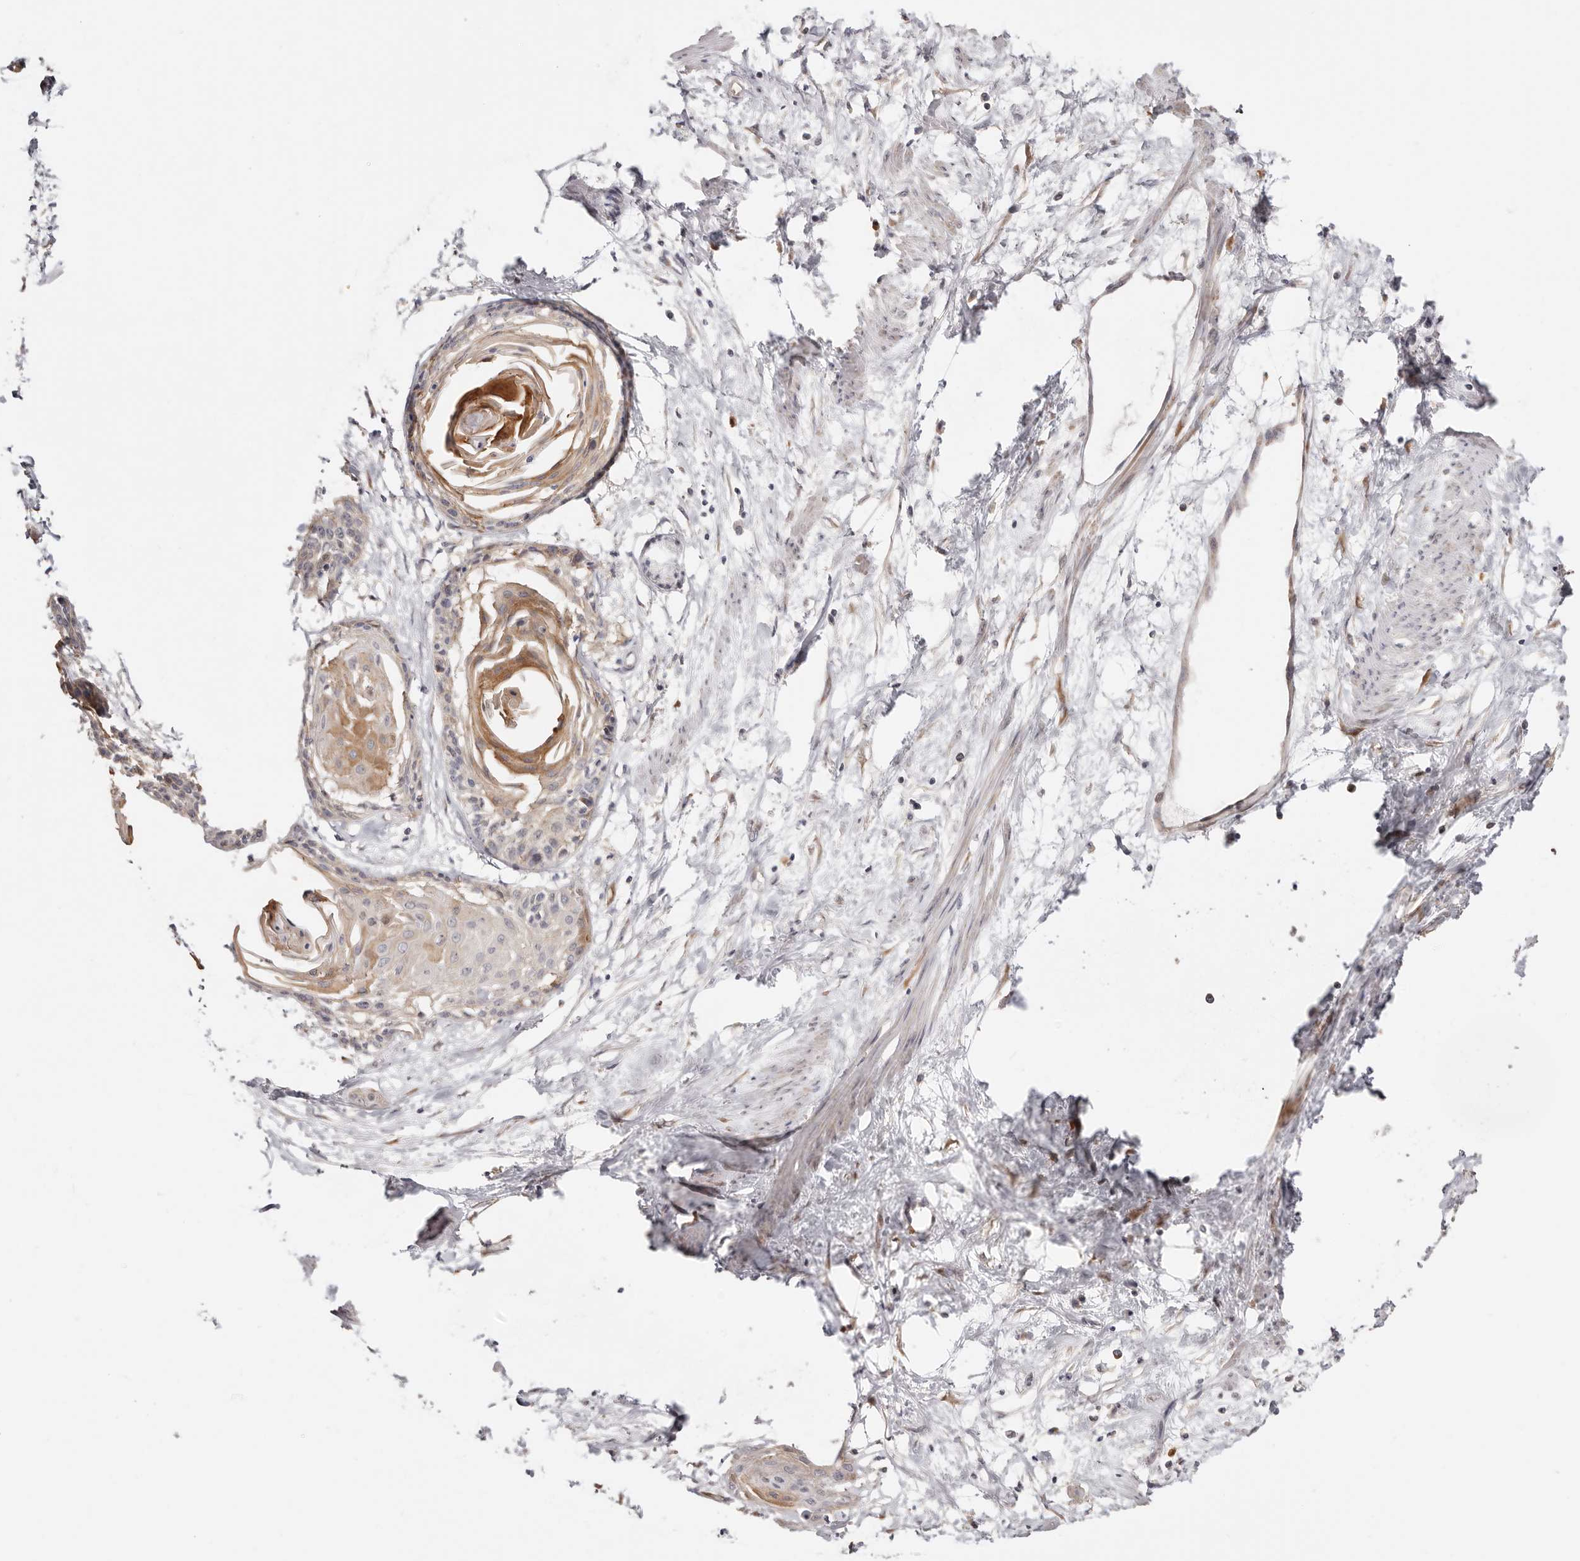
{"staining": {"intensity": "moderate", "quantity": "<25%", "location": "cytoplasmic/membranous"}, "tissue": "cervical cancer", "cell_type": "Tumor cells", "image_type": "cancer", "snomed": [{"axis": "morphology", "description": "Squamous cell carcinoma, NOS"}, {"axis": "topography", "description": "Cervix"}], "caption": "Cervical cancer (squamous cell carcinoma) stained for a protein (brown) displays moderate cytoplasmic/membranous positive expression in about <25% of tumor cells.", "gene": "BCL2L15", "patient": {"sex": "female", "age": 57}}